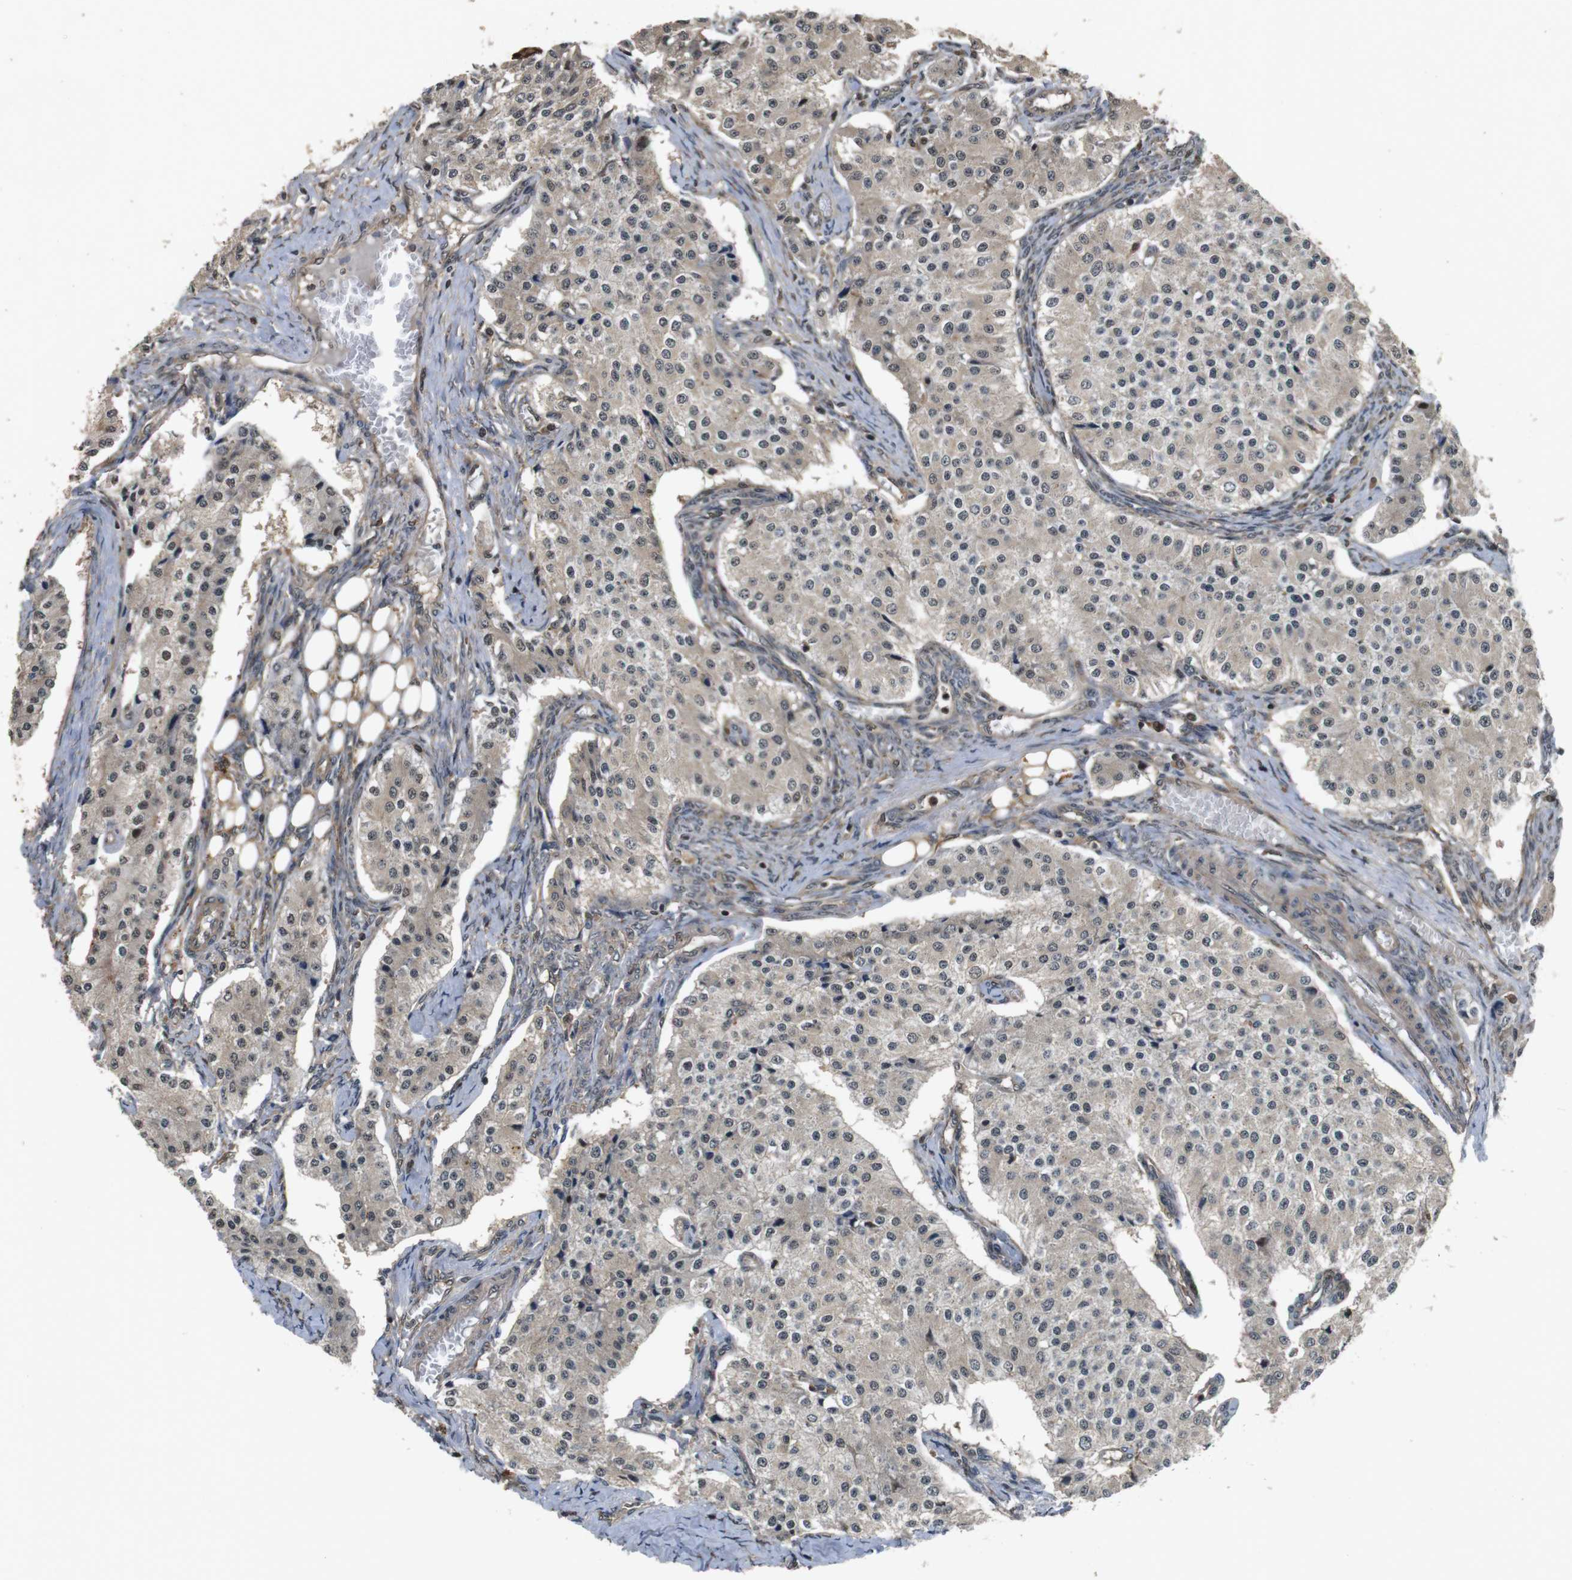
{"staining": {"intensity": "weak", "quantity": ">75%", "location": "cytoplasmic/membranous,nuclear"}, "tissue": "carcinoid", "cell_type": "Tumor cells", "image_type": "cancer", "snomed": [{"axis": "morphology", "description": "Carcinoid, malignant, NOS"}, {"axis": "topography", "description": "Colon"}], "caption": "Immunohistochemistry (DAB) staining of human malignant carcinoid demonstrates weak cytoplasmic/membranous and nuclear protein positivity in about >75% of tumor cells. The staining was performed using DAB (3,3'-diaminobenzidine), with brown indicating positive protein expression. Nuclei are stained blue with hematoxylin.", "gene": "FZD10", "patient": {"sex": "female", "age": 52}}